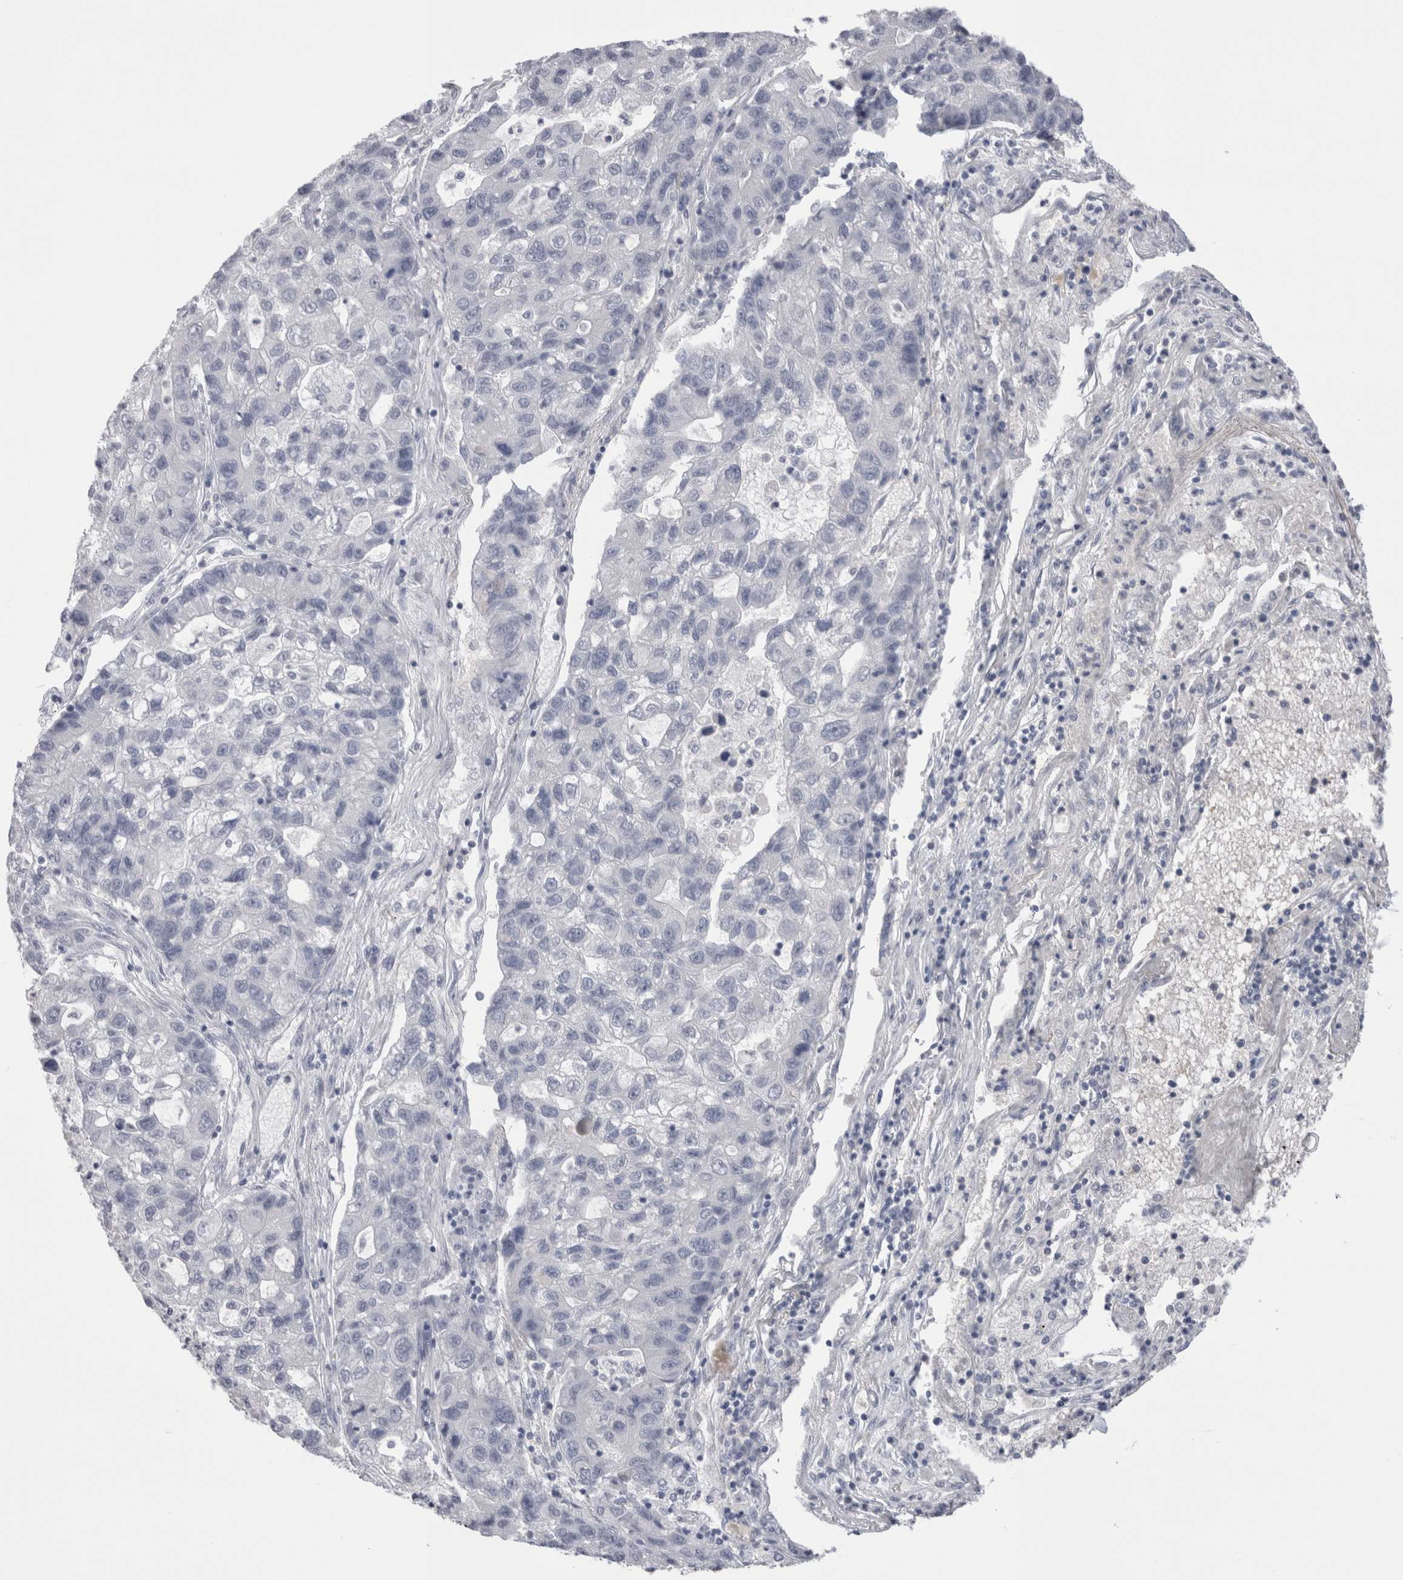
{"staining": {"intensity": "negative", "quantity": "none", "location": "none"}, "tissue": "lung cancer", "cell_type": "Tumor cells", "image_type": "cancer", "snomed": [{"axis": "morphology", "description": "Adenocarcinoma, NOS"}, {"axis": "topography", "description": "Lung"}], "caption": "Immunohistochemistry of adenocarcinoma (lung) reveals no staining in tumor cells.", "gene": "SUCNR1", "patient": {"sex": "female", "age": 51}}